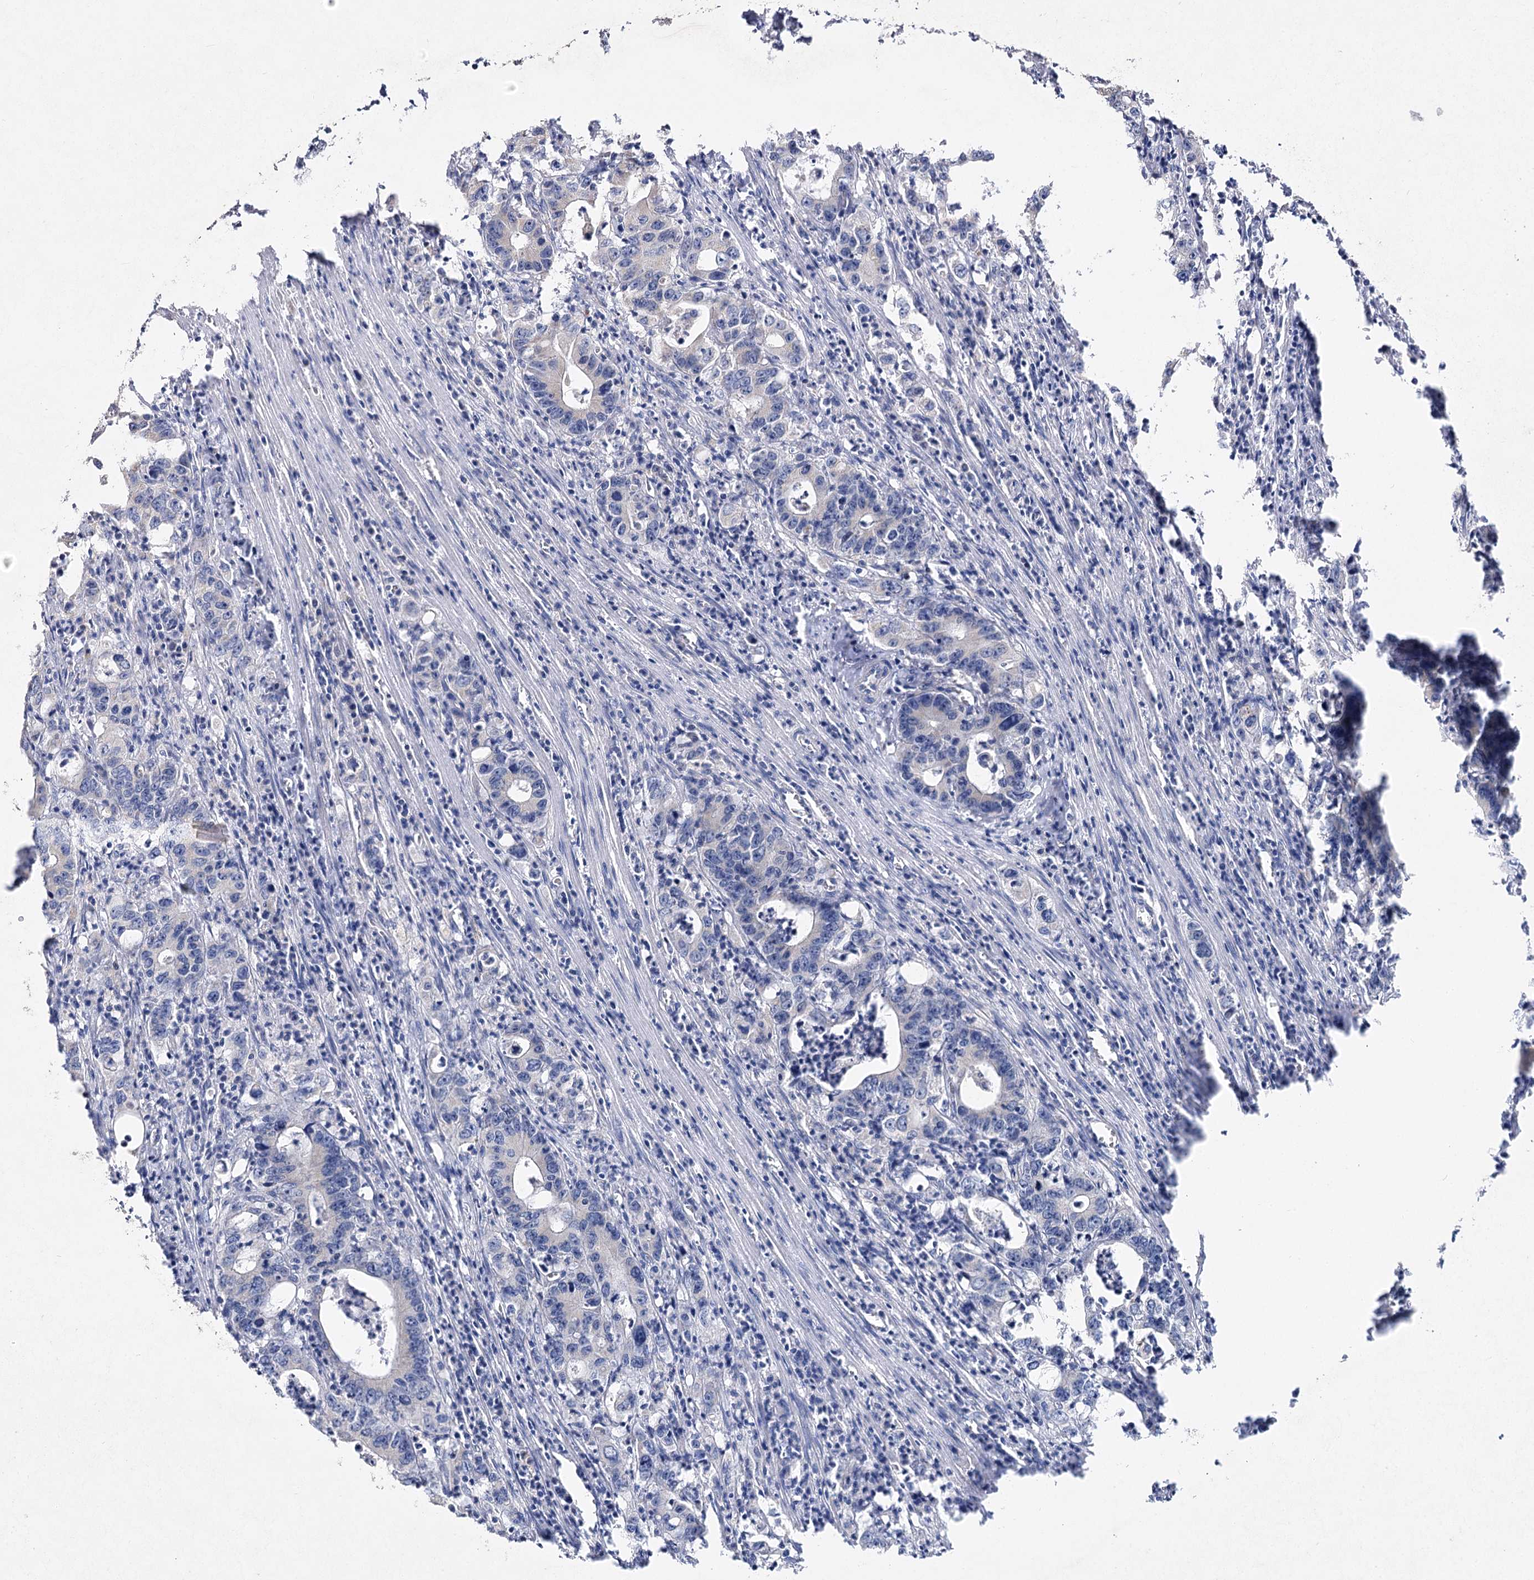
{"staining": {"intensity": "negative", "quantity": "none", "location": "none"}, "tissue": "colorectal cancer", "cell_type": "Tumor cells", "image_type": "cancer", "snomed": [{"axis": "morphology", "description": "Adenocarcinoma, NOS"}, {"axis": "topography", "description": "Colon"}], "caption": "Image shows no significant protein staining in tumor cells of adenocarcinoma (colorectal).", "gene": "TMEM187", "patient": {"sex": "female", "age": 75}}